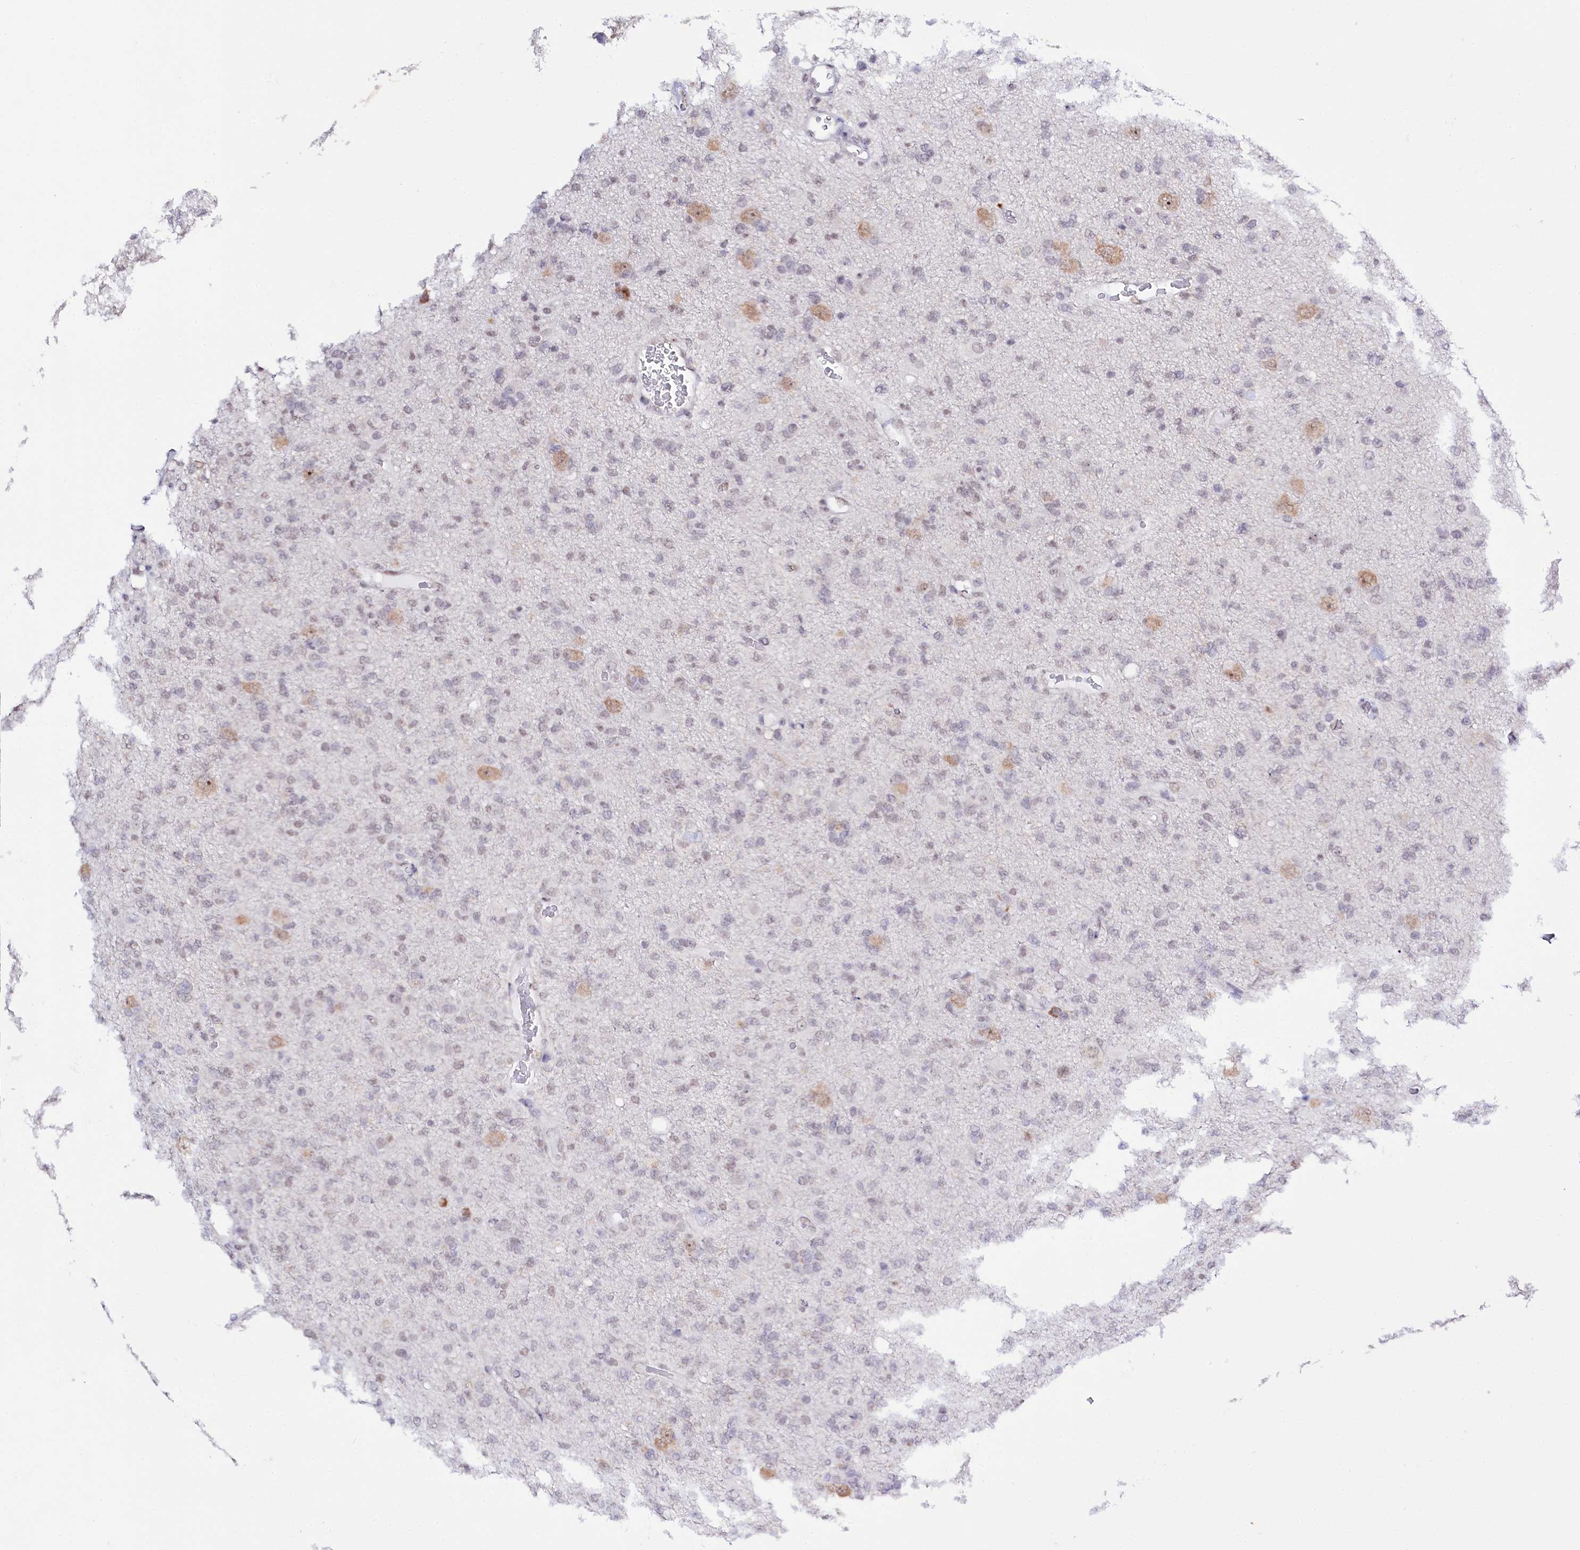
{"staining": {"intensity": "weak", "quantity": "<25%", "location": "nuclear"}, "tissue": "glioma", "cell_type": "Tumor cells", "image_type": "cancer", "snomed": [{"axis": "morphology", "description": "Glioma, malignant, High grade"}, {"axis": "topography", "description": "Brain"}], "caption": "Immunohistochemistry histopathology image of malignant glioma (high-grade) stained for a protein (brown), which reveals no positivity in tumor cells. Nuclei are stained in blue.", "gene": "SPATS2", "patient": {"sex": "female", "age": 57}}